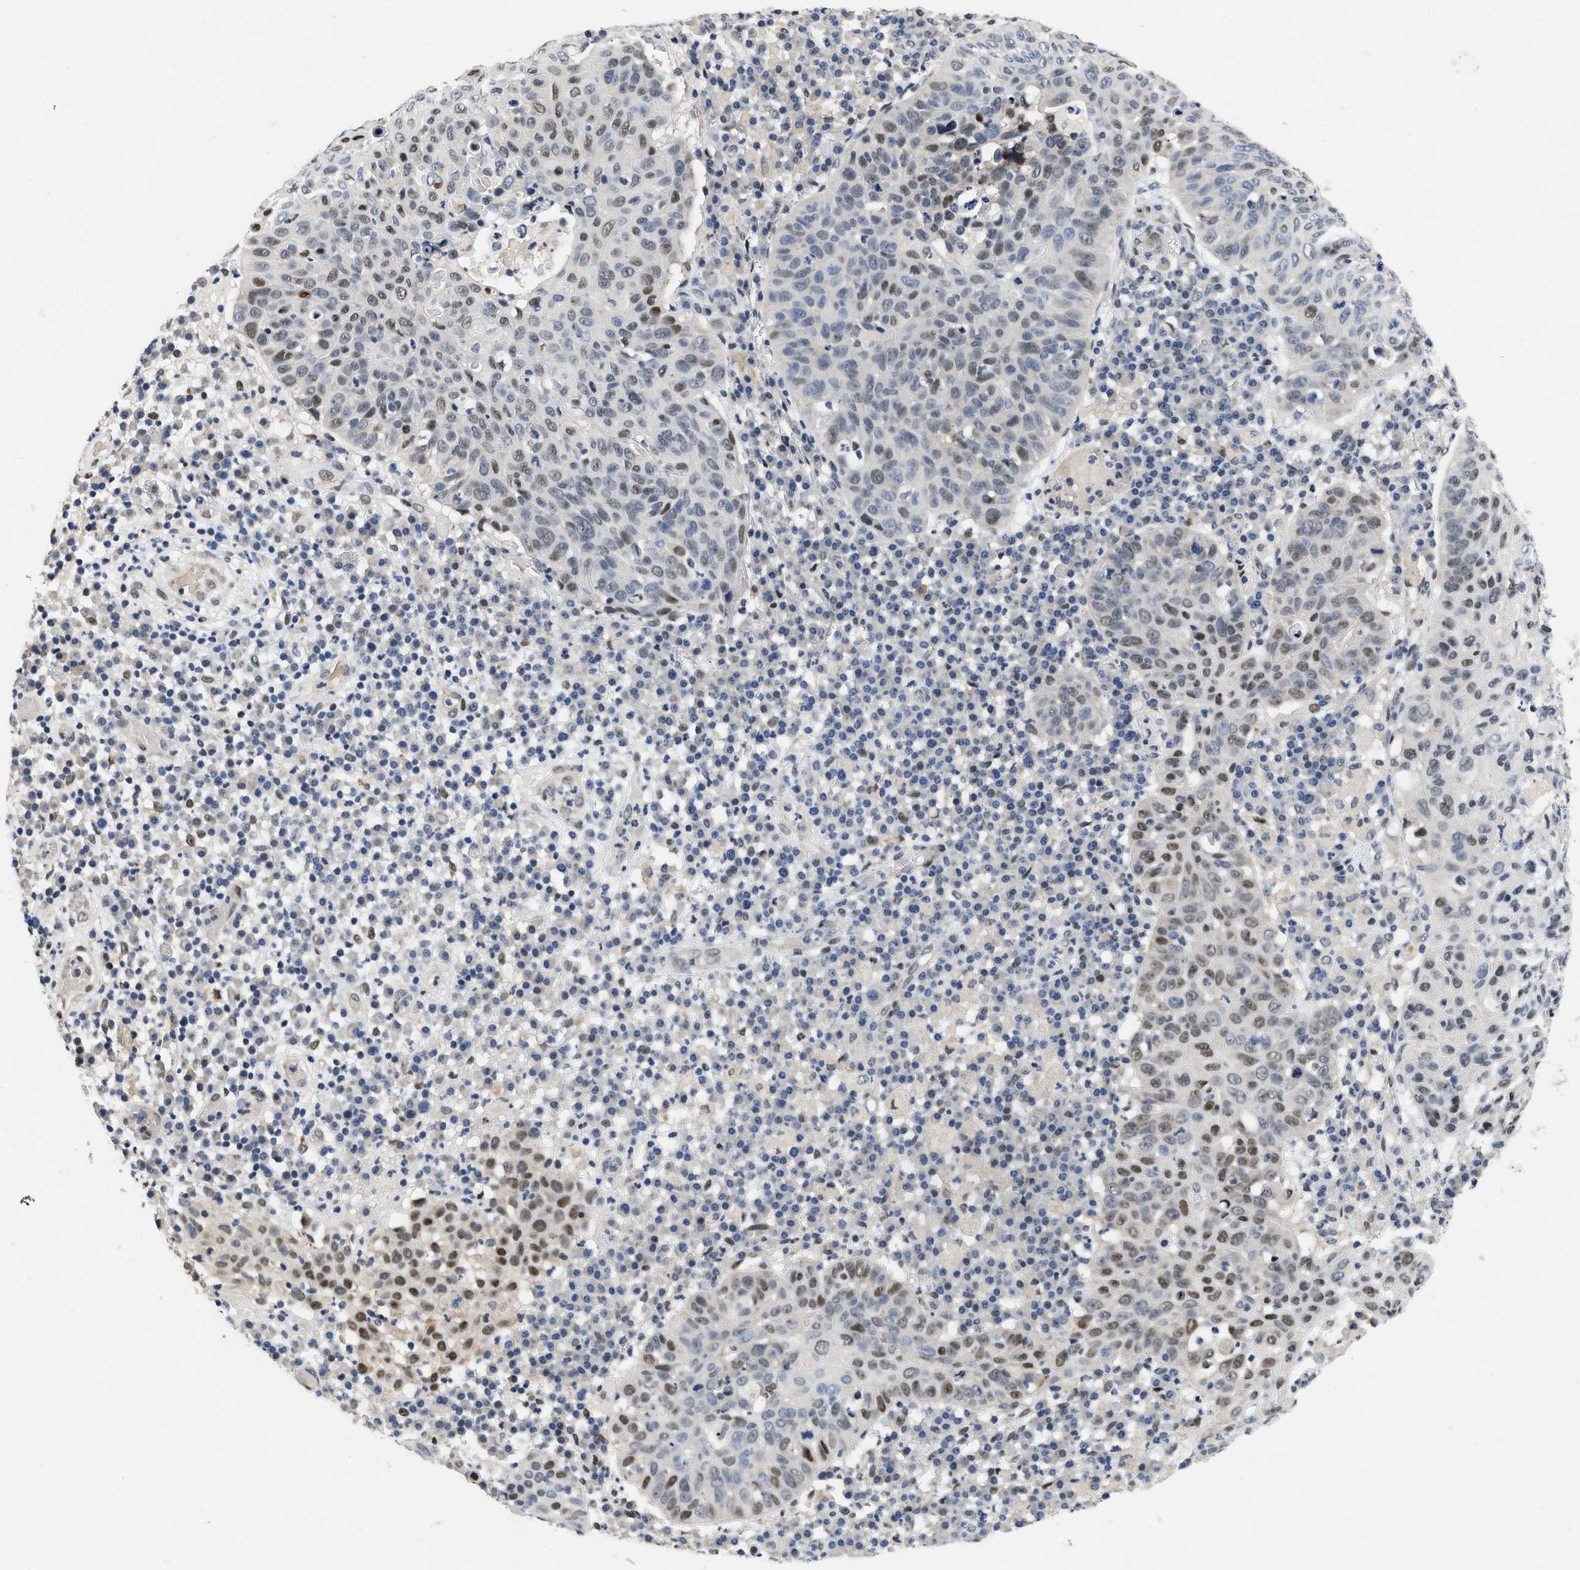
{"staining": {"intensity": "moderate", "quantity": "25%-75%", "location": "nuclear"}, "tissue": "skin cancer", "cell_type": "Tumor cells", "image_type": "cancer", "snomed": [{"axis": "morphology", "description": "Squamous cell carcinoma in situ, NOS"}, {"axis": "morphology", "description": "Squamous cell carcinoma, NOS"}, {"axis": "topography", "description": "Skin"}], "caption": "Skin squamous cell carcinoma in situ stained with a brown dye reveals moderate nuclear positive staining in approximately 25%-75% of tumor cells.", "gene": "VIP", "patient": {"sex": "male", "age": 93}}